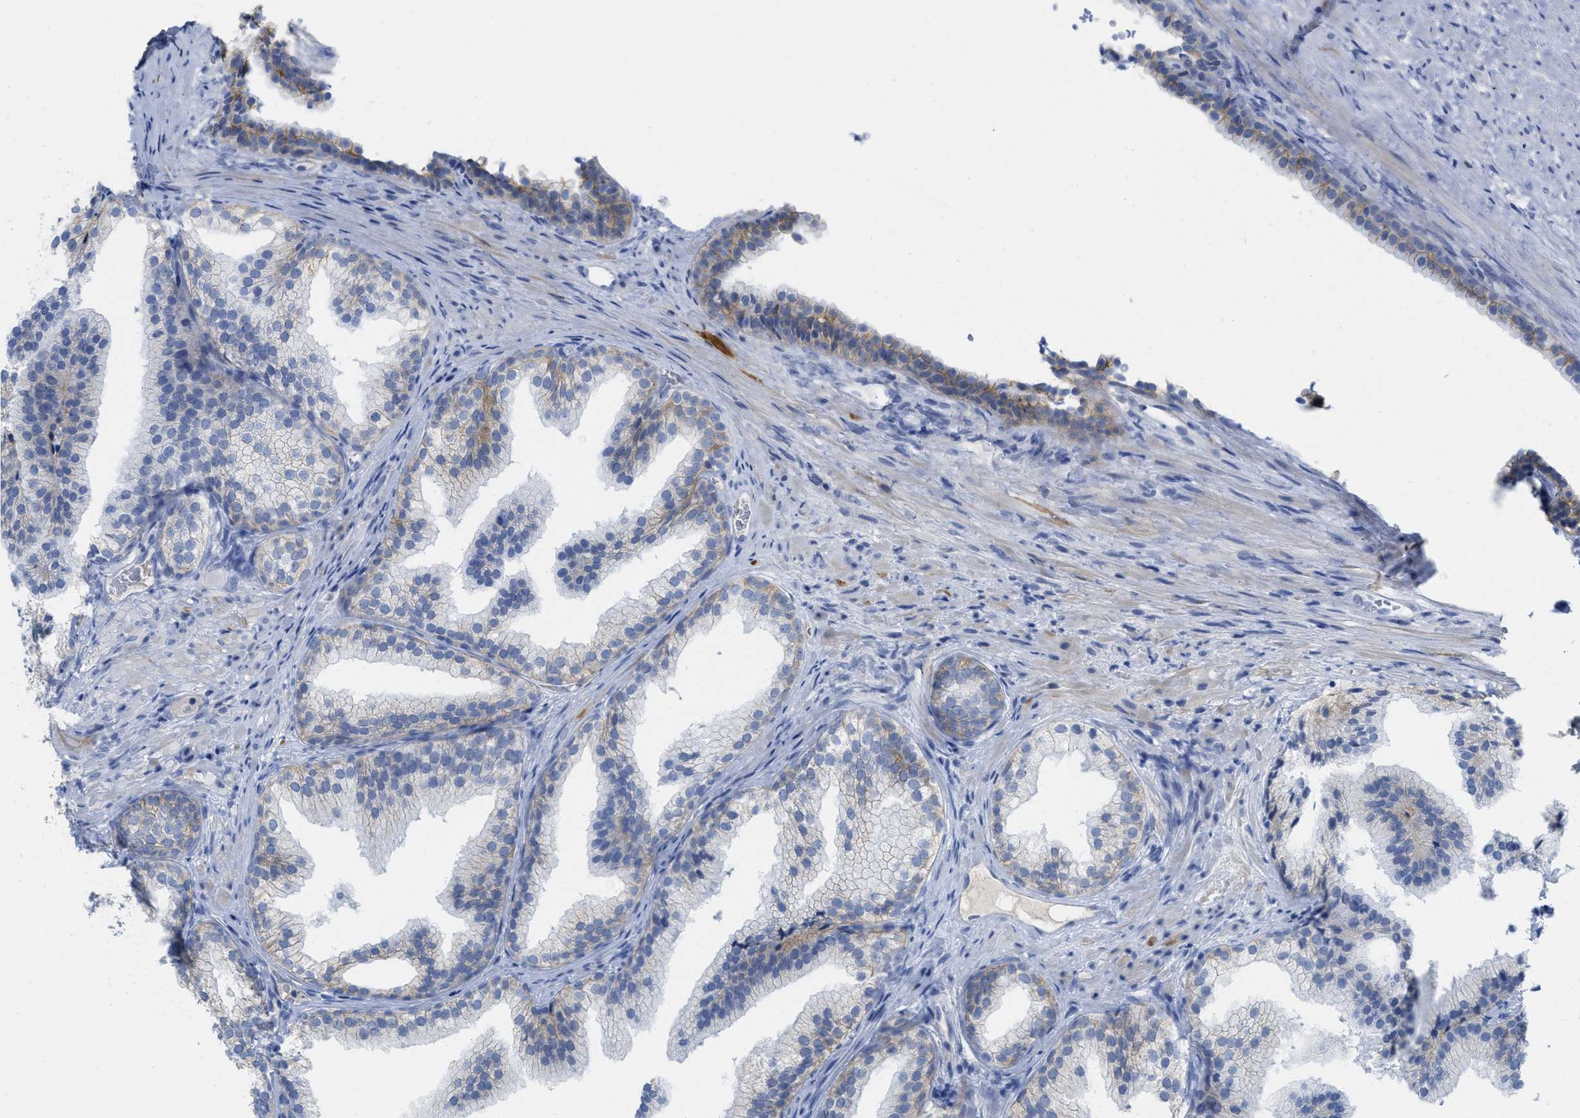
{"staining": {"intensity": "moderate", "quantity": "25%-75%", "location": "cytoplasmic/membranous"}, "tissue": "prostate", "cell_type": "Glandular cells", "image_type": "normal", "snomed": [{"axis": "morphology", "description": "Normal tissue, NOS"}, {"axis": "topography", "description": "Prostate"}], "caption": "The photomicrograph displays immunohistochemical staining of unremarkable prostate. There is moderate cytoplasmic/membranous expression is present in about 25%-75% of glandular cells.", "gene": "CNNM4", "patient": {"sex": "male", "age": 76}}